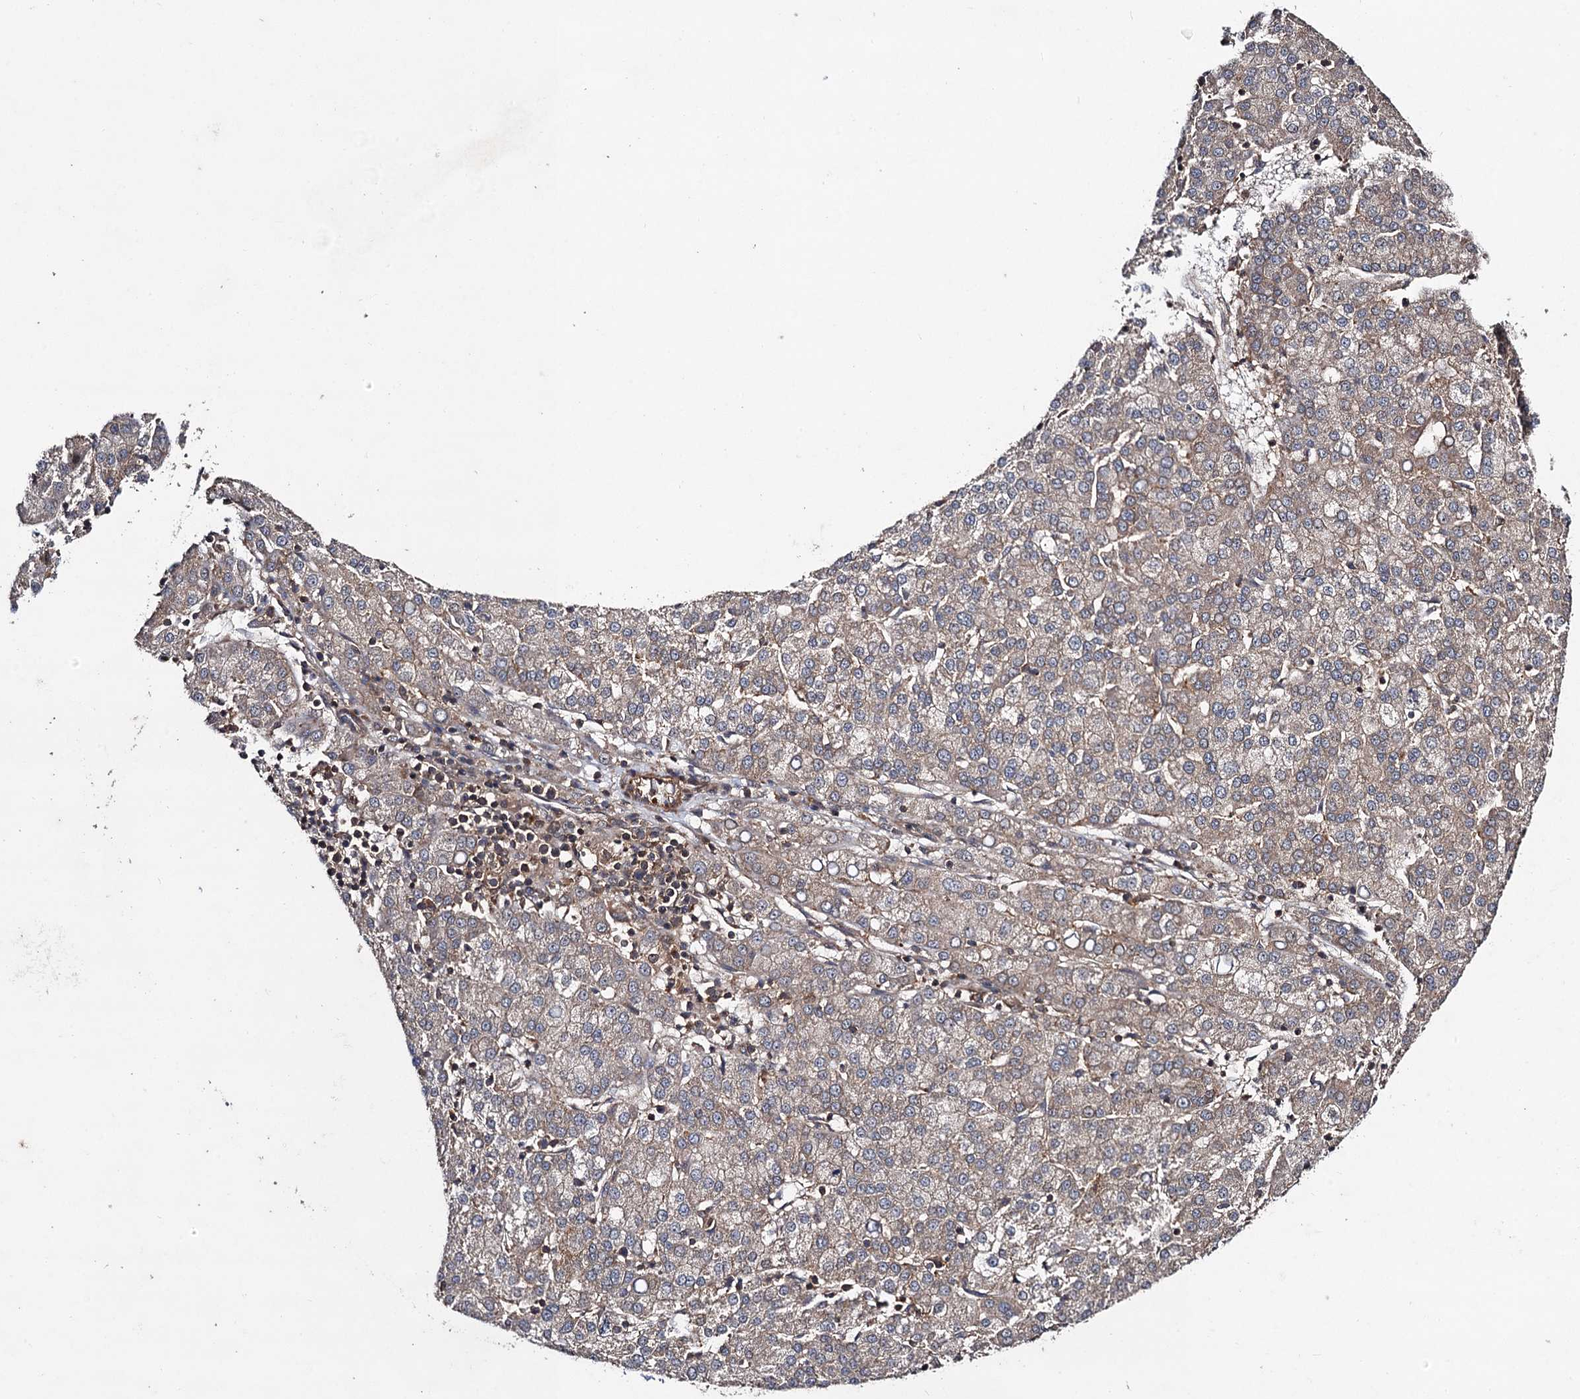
{"staining": {"intensity": "weak", "quantity": ">75%", "location": "cytoplasmic/membranous"}, "tissue": "liver cancer", "cell_type": "Tumor cells", "image_type": "cancer", "snomed": [{"axis": "morphology", "description": "Carcinoma, Hepatocellular, NOS"}, {"axis": "topography", "description": "Liver"}], "caption": "Liver cancer tissue displays weak cytoplasmic/membranous staining in approximately >75% of tumor cells, visualized by immunohistochemistry.", "gene": "KXD1", "patient": {"sex": "female", "age": 58}}